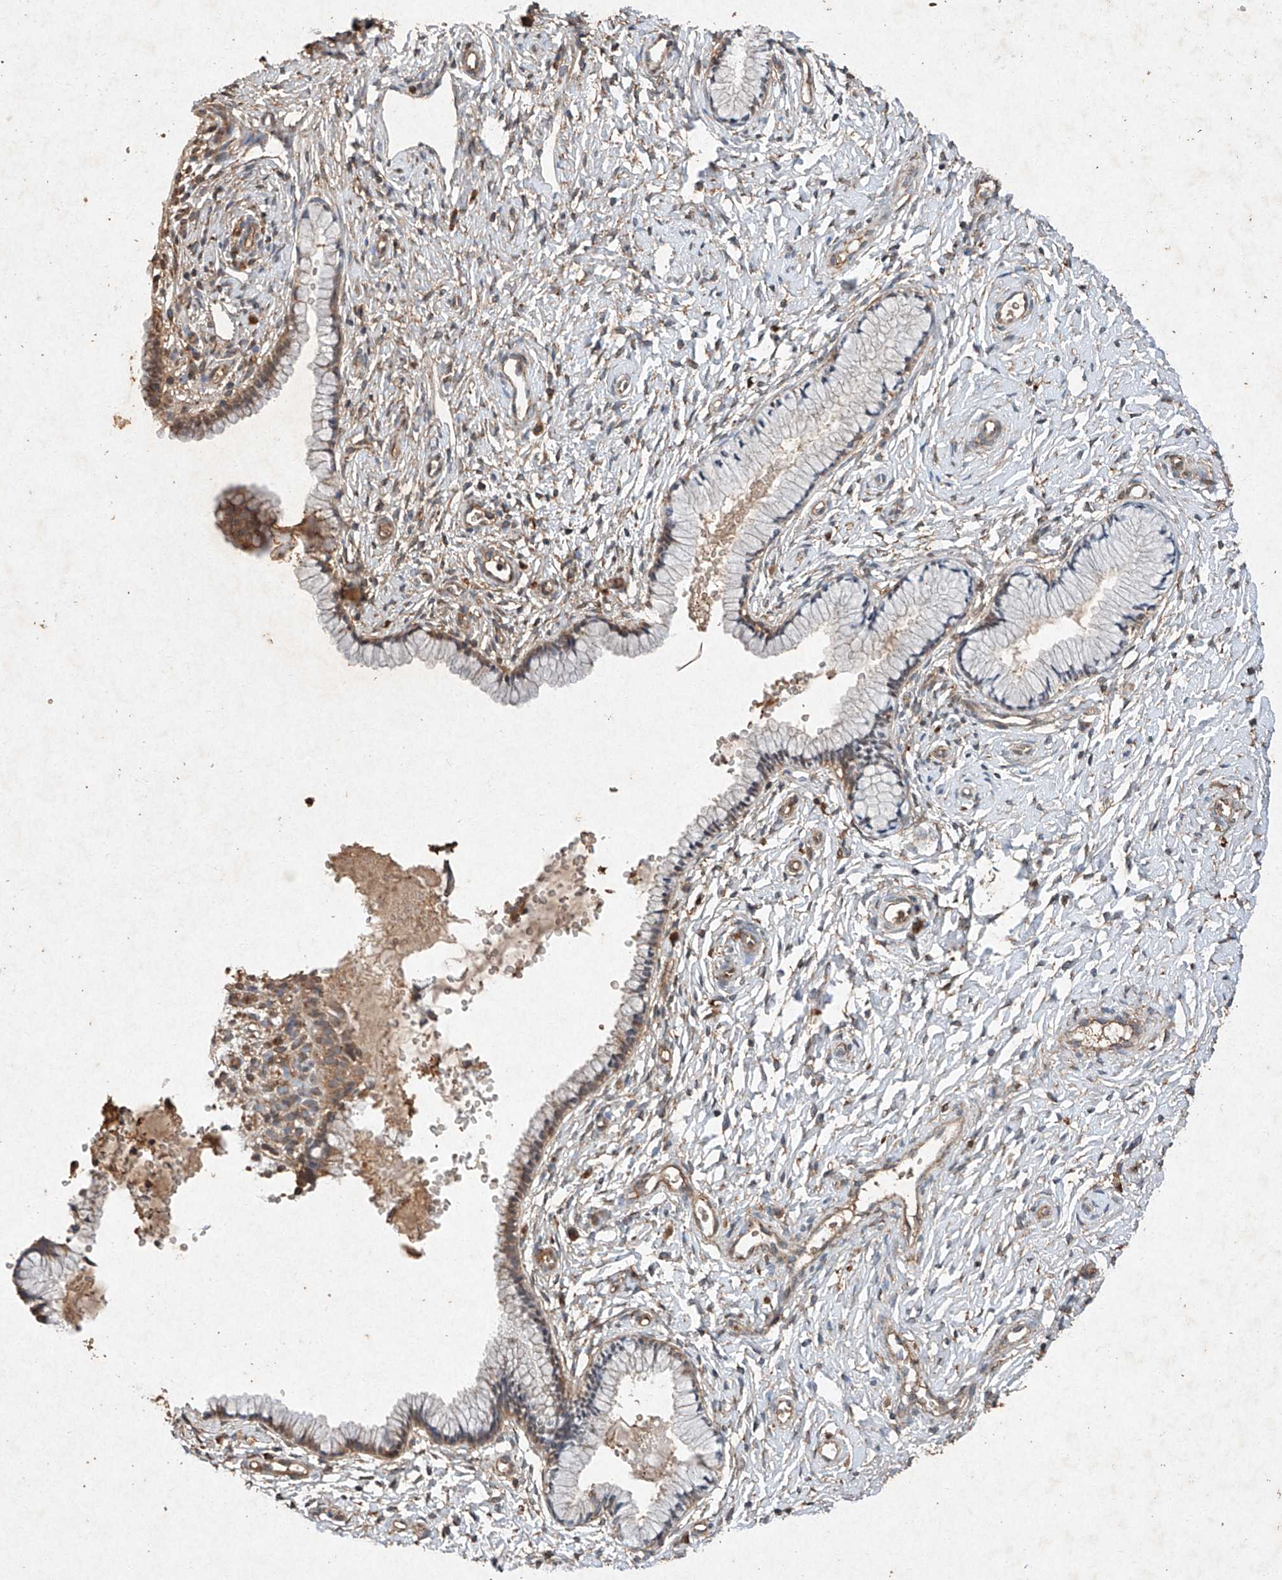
{"staining": {"intensity": "weak", "quantity": "25%-75%", "location": "cytoplasmic/membranous"}, "tissue": "cervix", "cell_type": "Glandular cells", "image_type": "normal", "snomed": [{"axis": "morphology", "description": "Normal tissue, NOS"}, {"axis": "topography", "description": "Cervix"}], "caption": "Human cervix stained with a brown dye displays weak cytoplasmic/membranous positive positivity in approximately 25%-75% of glandular cells.", "gene": "STK3", "patient": {"sex": "female", "age": 33}}